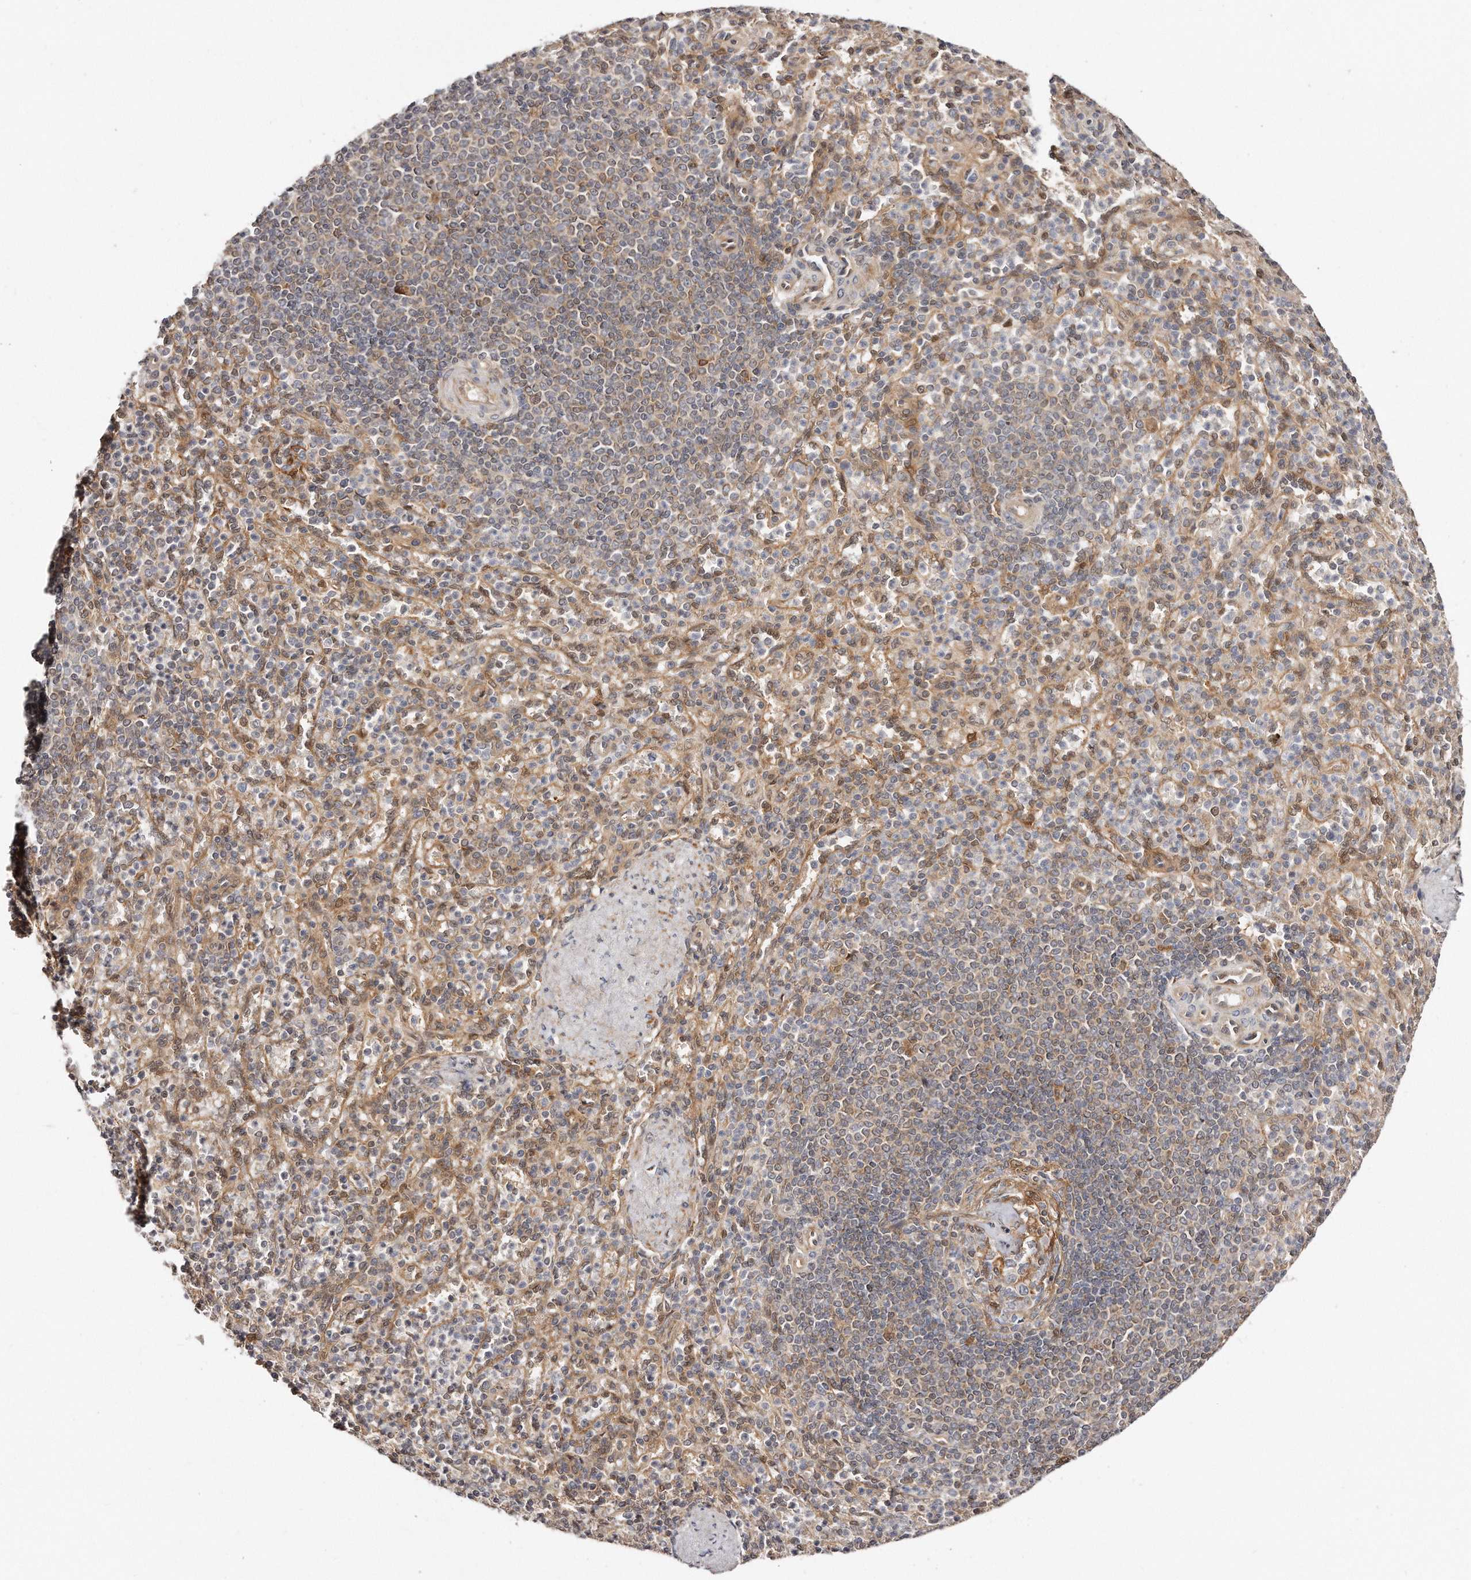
{"staining": {"intensity": "weak", "quantity": "25%-75%", "location": "cytoplasmic/membranous"}, "tissue": "spleen", "cell_type": "Cells in red pulp", "image_type": "normal", "snomed": [{"axis": "morphology", "description": "Normal tissue, NOS"}, {"axis": "topography", "description": "Spleen"}], "caption": "A histopathology image showing weak cytoplasmic/membranous staining in about 25%-75% of cells in red pulp in unremarkable spleen, as visualized by brown immunohistochemical staining.", "gene": "GBP4", "patient": {"sex": "female", "age": 74}}